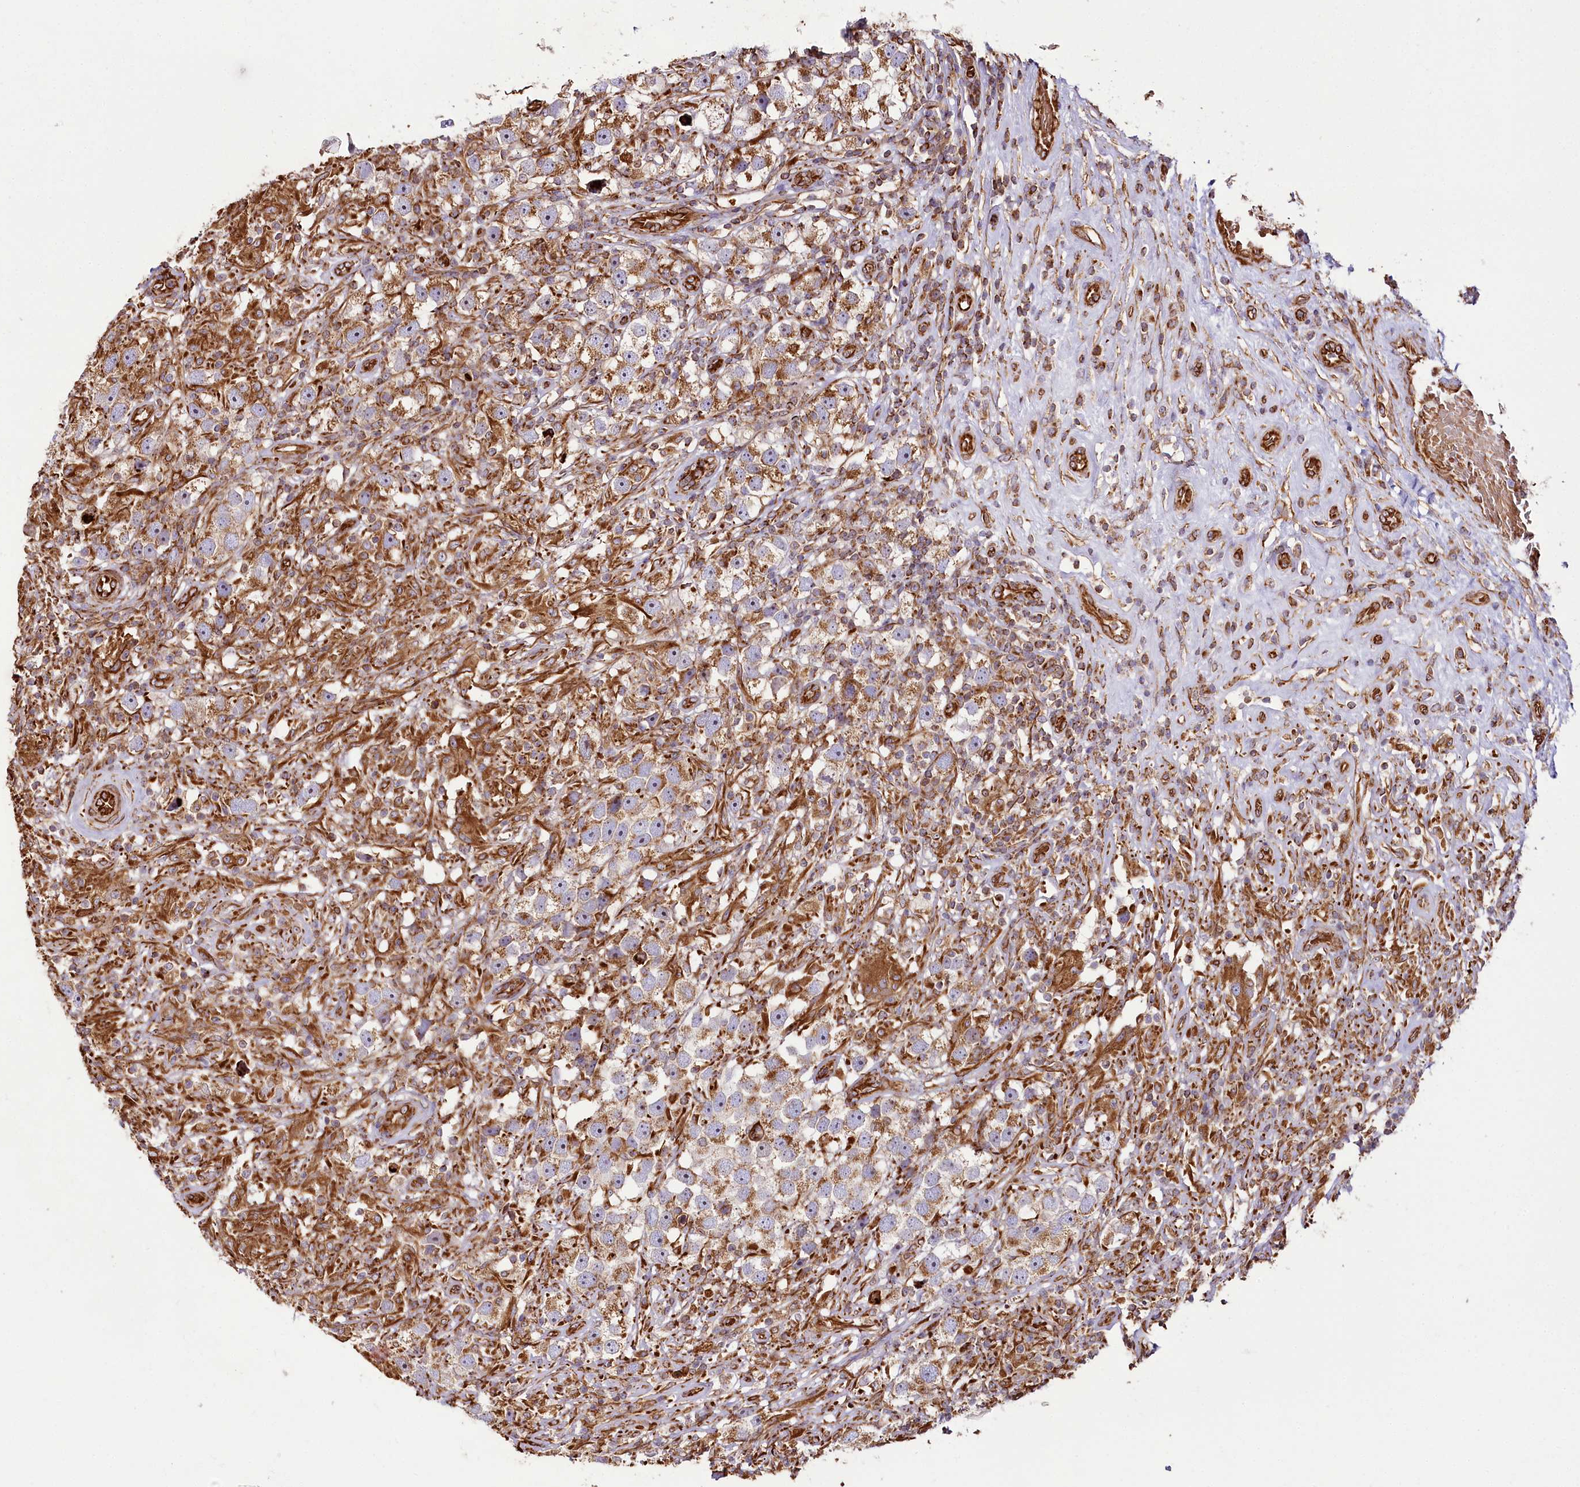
{"staining": {"intensity": "moderate", "quantity": ">75%", "location": "cytoplasmic/membranous"}, "tissue": "testis cancer", "cell_type": "Tumor cells", "image_type": "cancer", "snomed": [{"axis": "morphology", "description": "Seminoma, NOS"}, {"axis": "topography", "description": "Testis"}], "caption": "This micrograph shows immunohistochemistry staining of human testis cancer (seminoma), with medium moderate cytoplasmic/membranous positivity in about >75% of tumor cells.", "gene": "THUMPD3", "patient": {"sex": "male", "age": 49}}